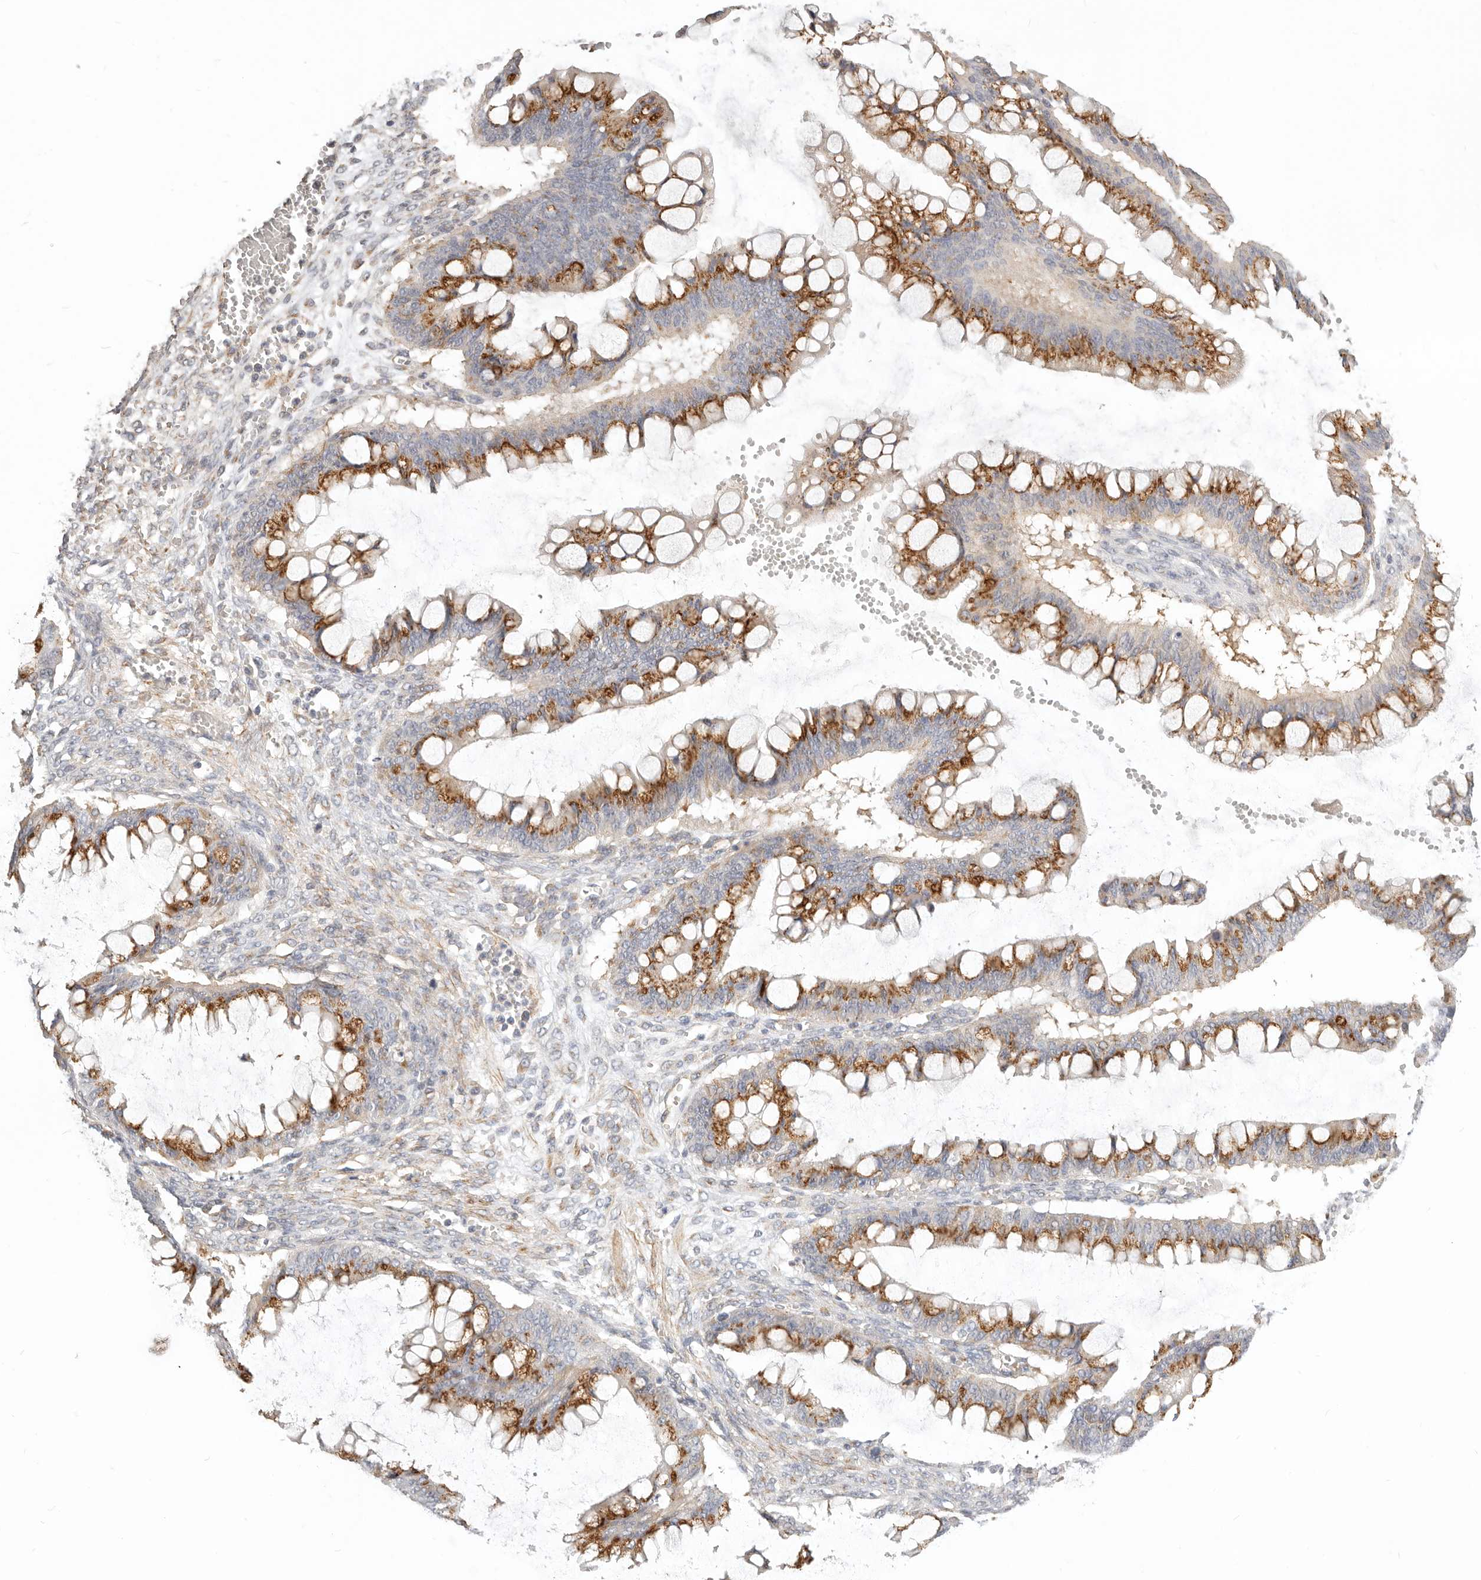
{"staining": {"intensity": "moderate", "quantity": ">75%", "location": "cytoplasmic/membranous"}, "tissue": "ovarian cancer", "cell_type": "Tumor cells", "image_type": "cancer", "snomed": [{"axis": "morphology", "description": "Cystadenocarcinoma, mucinous, NOS"}, {"axis": "topography", "description": "Ovary"}], "caption": "About >75% of tumor cells in ovarian mucinous cystadenocarcinoma demonstrate moderate cytoplasmic/membranous protein expression as visualized by brown immunohistochemical staining.", "gene": "RABAC1", "patient": {"sex": "female", "age": 73}}